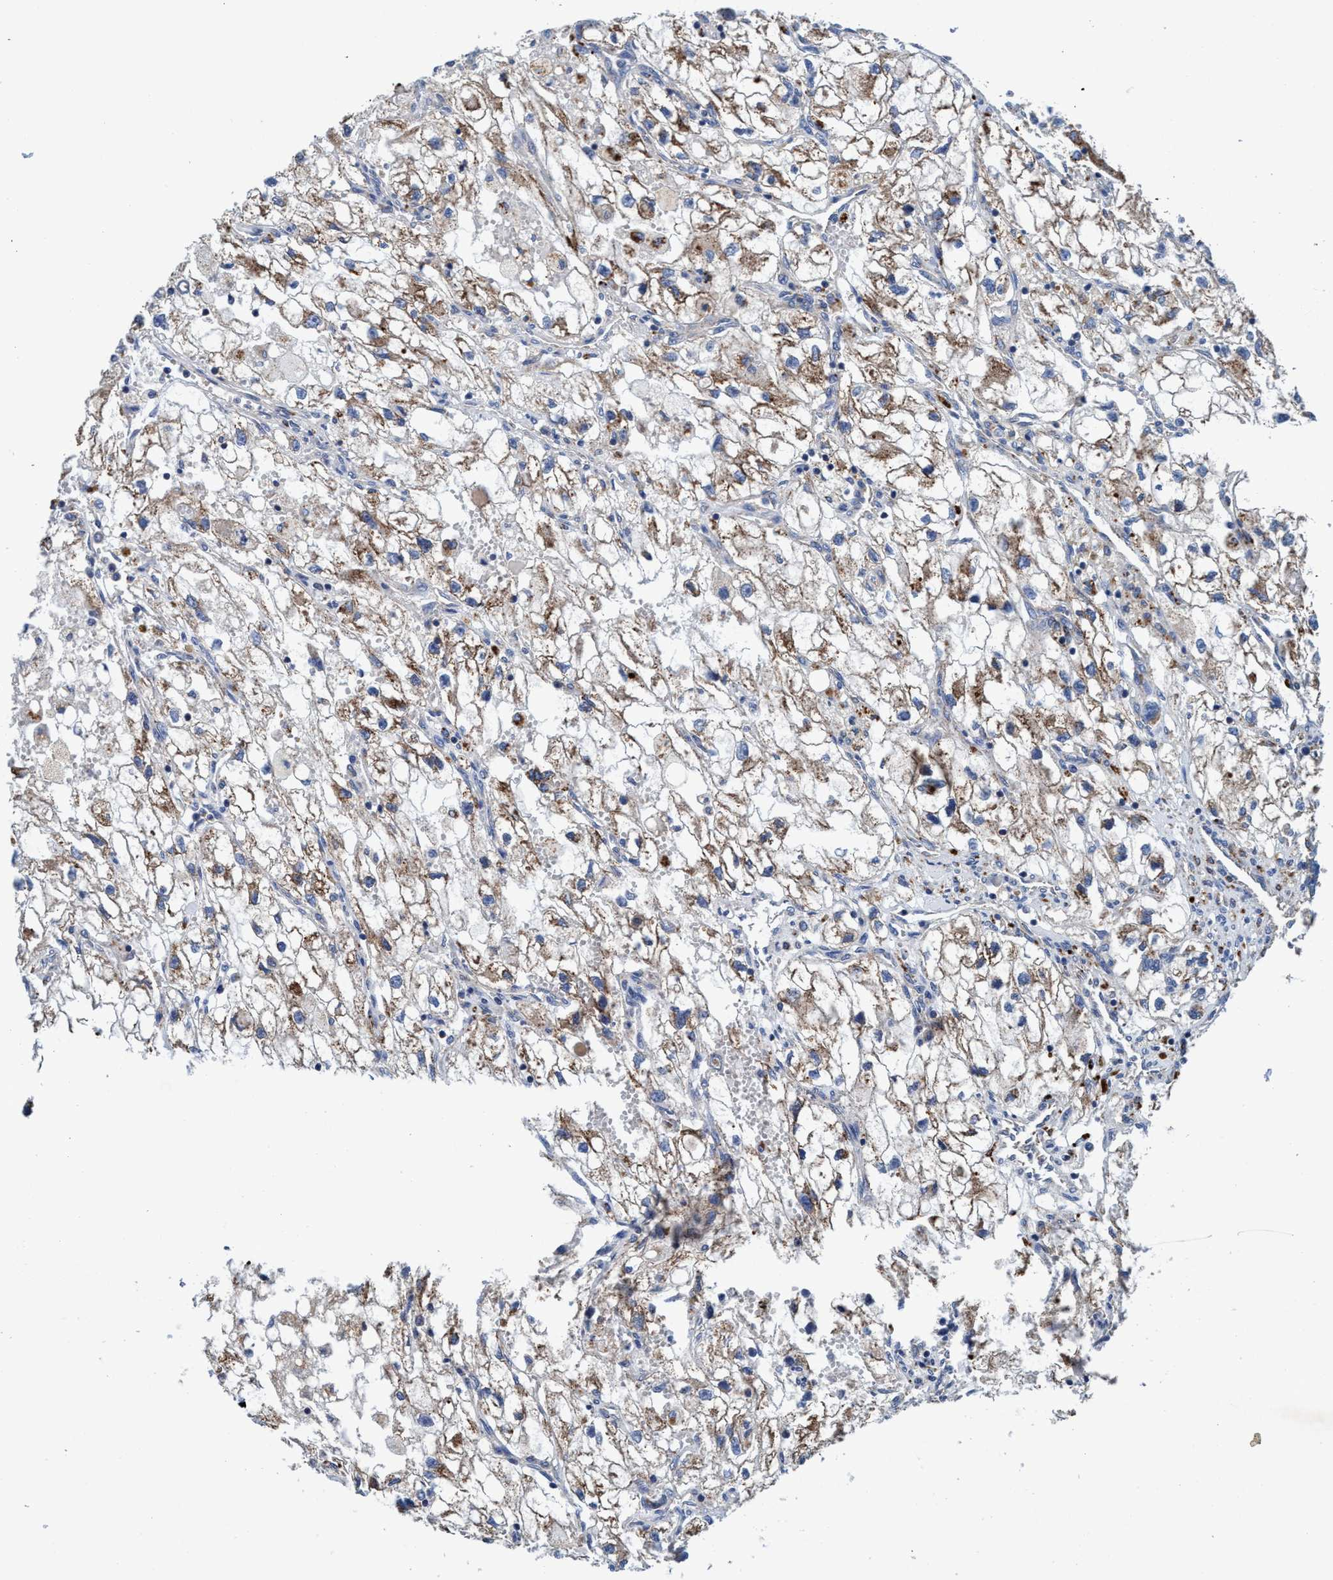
{"staining": {"intensity": "moderate", "quantity": "25%-75%", "location": "cytoplasmic/membranous"}, "tissue": "renal cancer", "cell_type": "Tumor cells", "image_type": "cancer", "snomed": [{"axis": "morphology", "description": "Adenocarcinoma, NOS"}, {"axis": "topography", "description": "Kidney"}], "caption": "The immunohistochemical stain labels moderate cytoplasmic/membranous staining in tumor cells of renal adenocarcinoma tissue.", "gene": "ENDOG", "patient": {"sex": "female", "age": 70}}